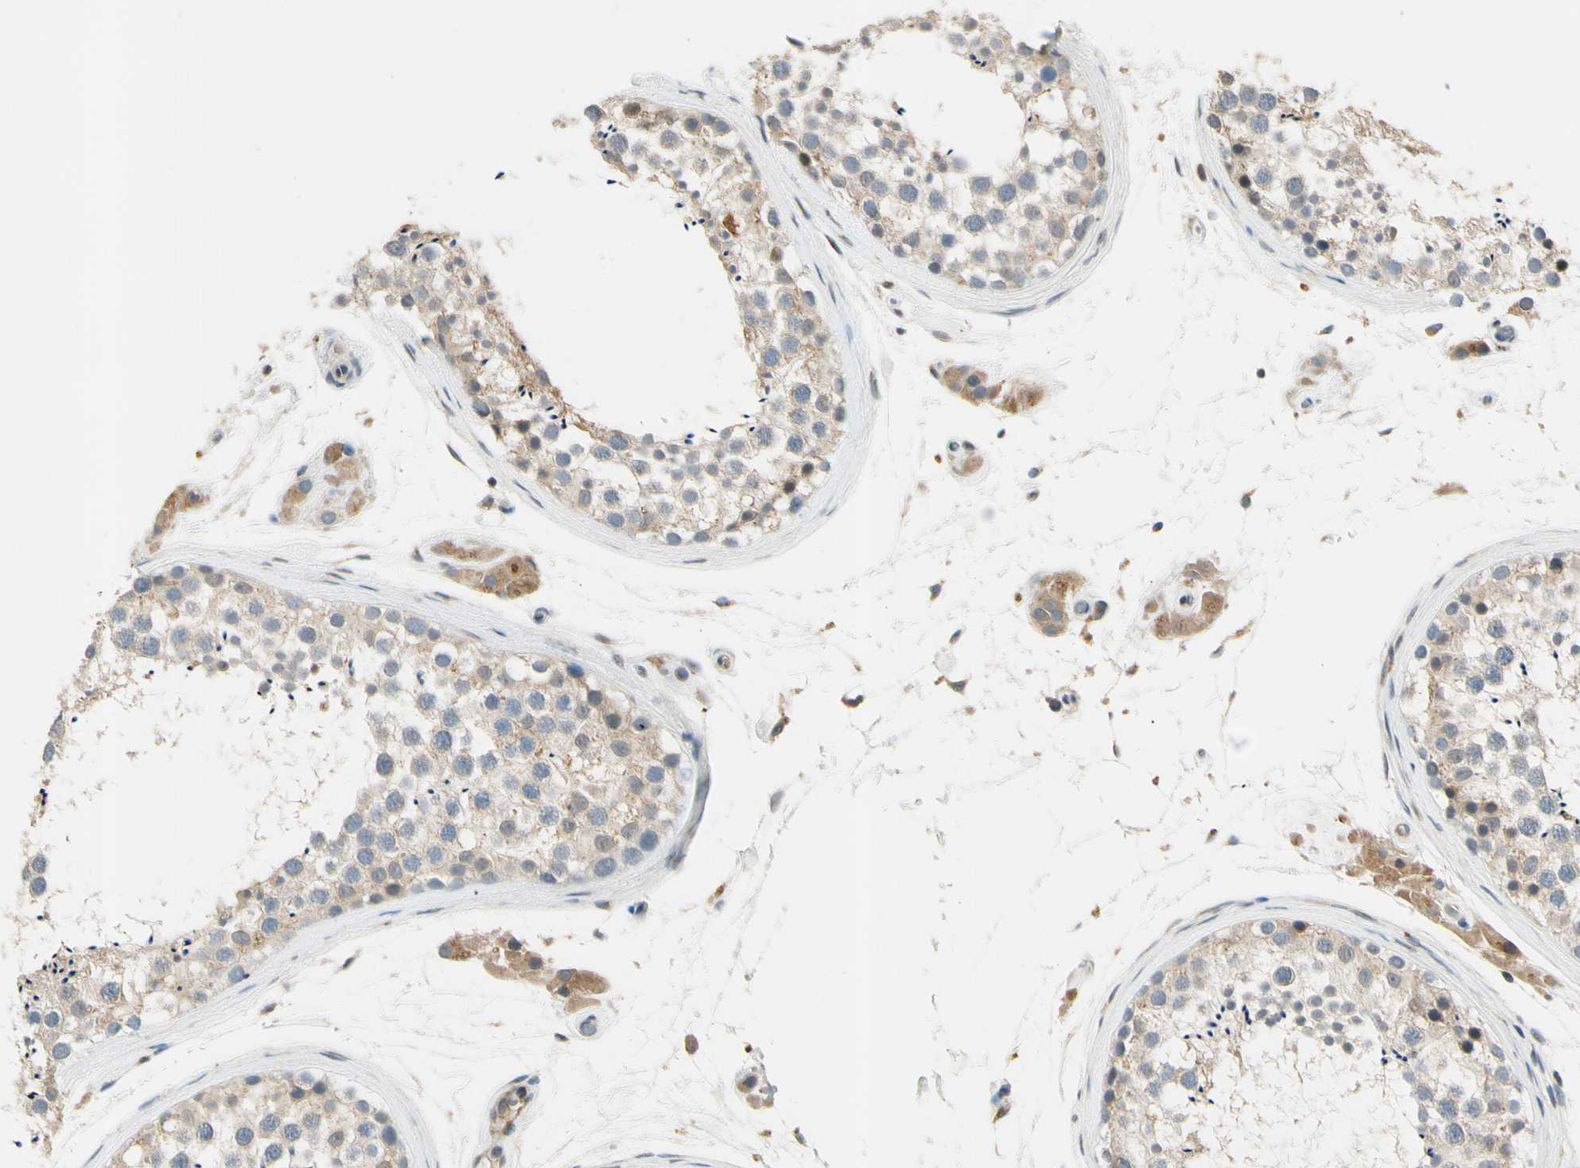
{"staining": {"intensity": "moderate", "quantity": "<25%", "location": "cytoplasmic/membranous"}, "tissue": "testis", "cell_type": "Cells in seminiferous ducts", "image_type": "normal", "snomed": [{"axis": "morphology", "description": "Normal tissue, NOS"}, {"axis": "topography", "description": "Testis"}], "caption": "Protein expression analysis of normal testis demonstrates moderate cytoplasmic/membranous staining in approximately <25% of cells in seminiferous ducts.", "gene": "RPS6KB2", "patient": {"sex": "male", "age": 46}}